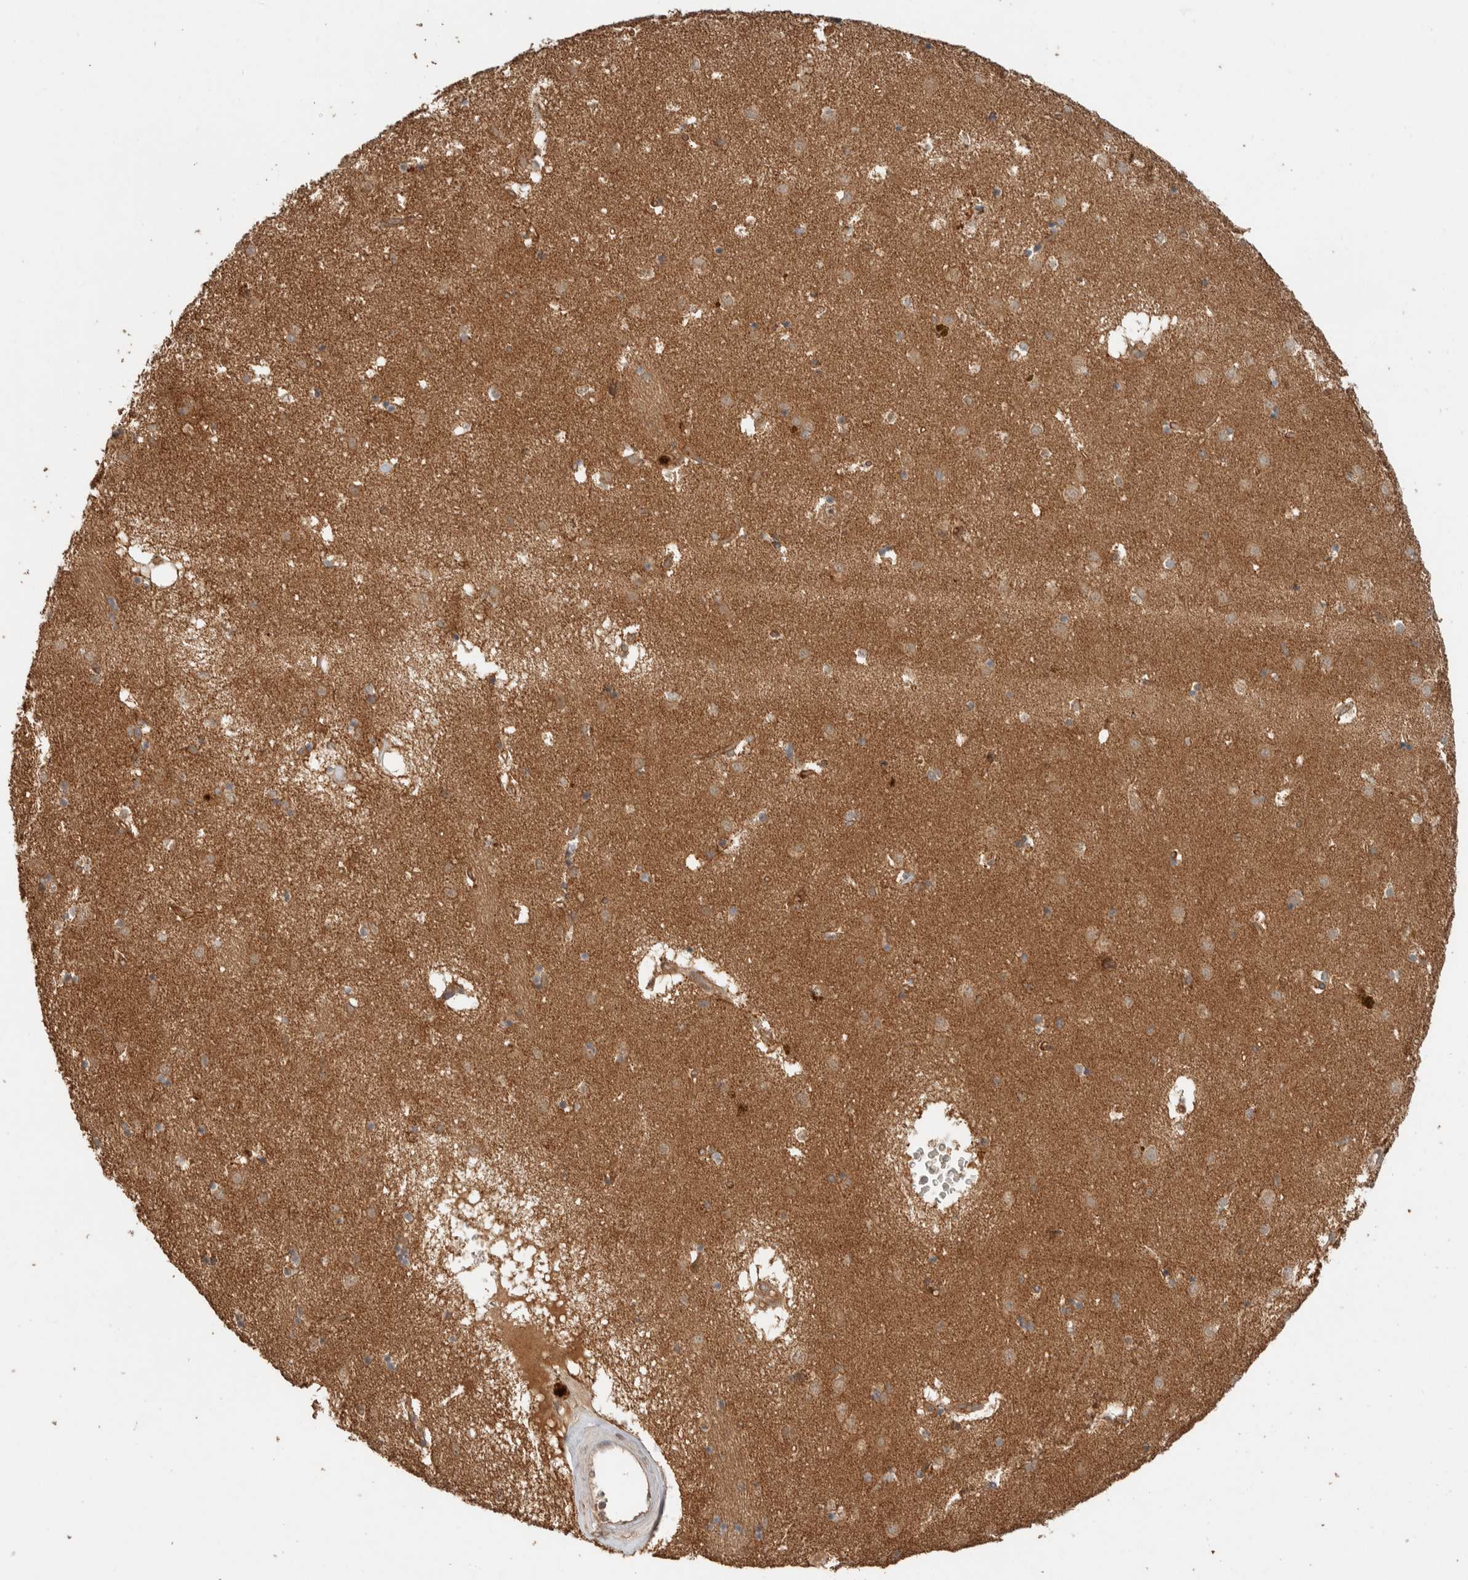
{"staining": {"intensity": "moderate", "quantity": ">75%", "location": "cytoplasmic/membranous"}, "tissue": "caudate", "cell_type": "Glial cells", "image_type": "normal", "snomed": [{"axis": "morphology", "description": "Normal tissue, NOS"}, {"axis": "topography", "description": "Lateral ventricle wall"}], "caption": "IHC image of unremarkable caudate stained for a protein (brown), which displays medium levels of moderate cytoplasmic/membranous expression in approximately >75% of glial cells.", "gene": "ZNF567", "patient": {"sex": "male", "age": 70}}